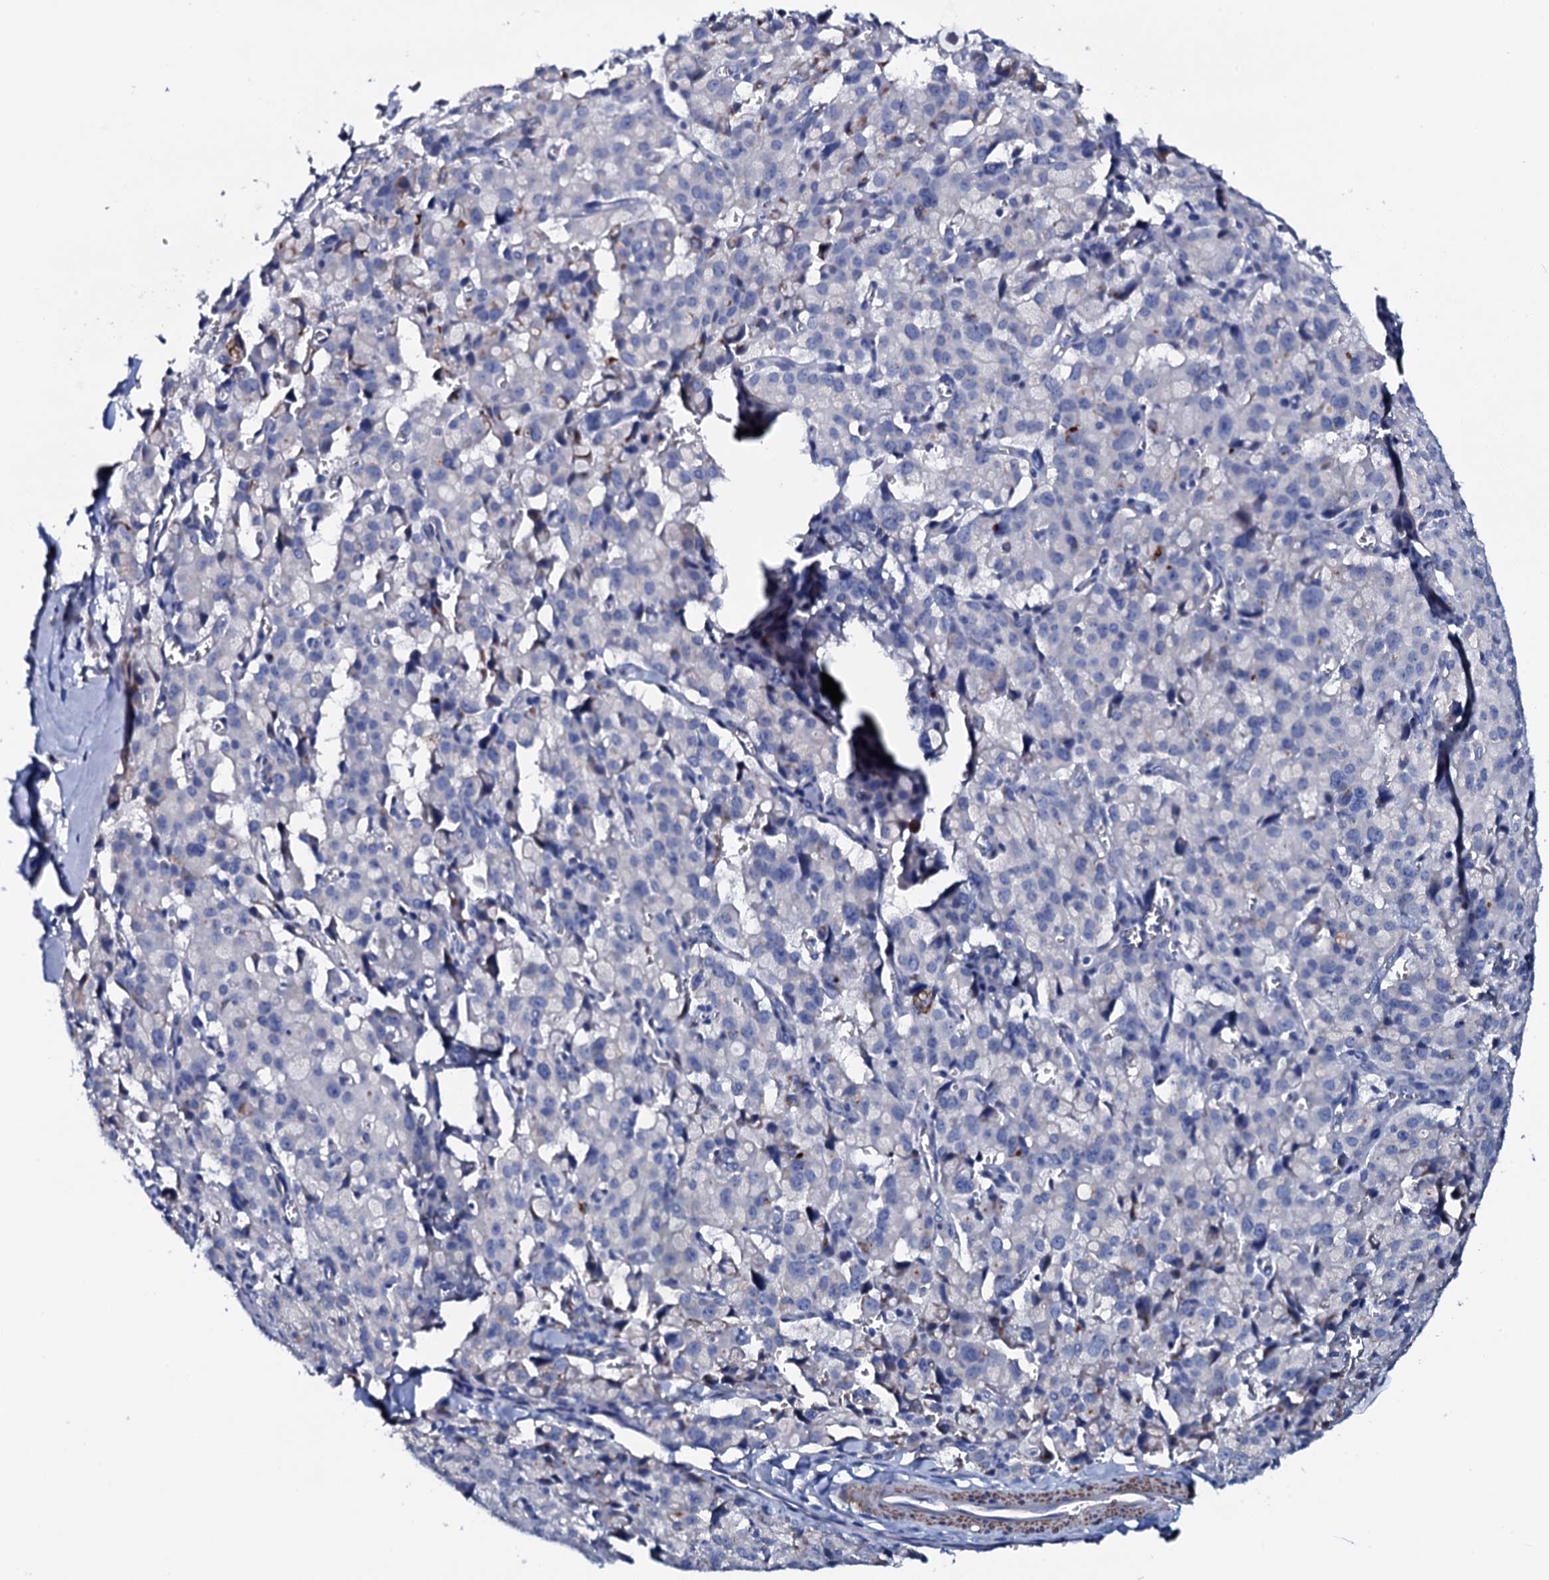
{"staining": {"intensity": "negative", "quantity": "none", "location": "none"}, "tissue": "pancreatic cancer", "cell_type": "Tumor cells", "image_type": "cancer", "snomed": [{"axis": "morphology", "description": "Adenocarcinoma, NOS"}, {"axis": "topography", "description": "Pancreas"}], "caption": "IHC image of pancreatic cancer stained for a protein (brown), which exhibits no positivity in tumor cells.", "gene": "GYS2", "patient": {"sex": "male", "age": 65}}